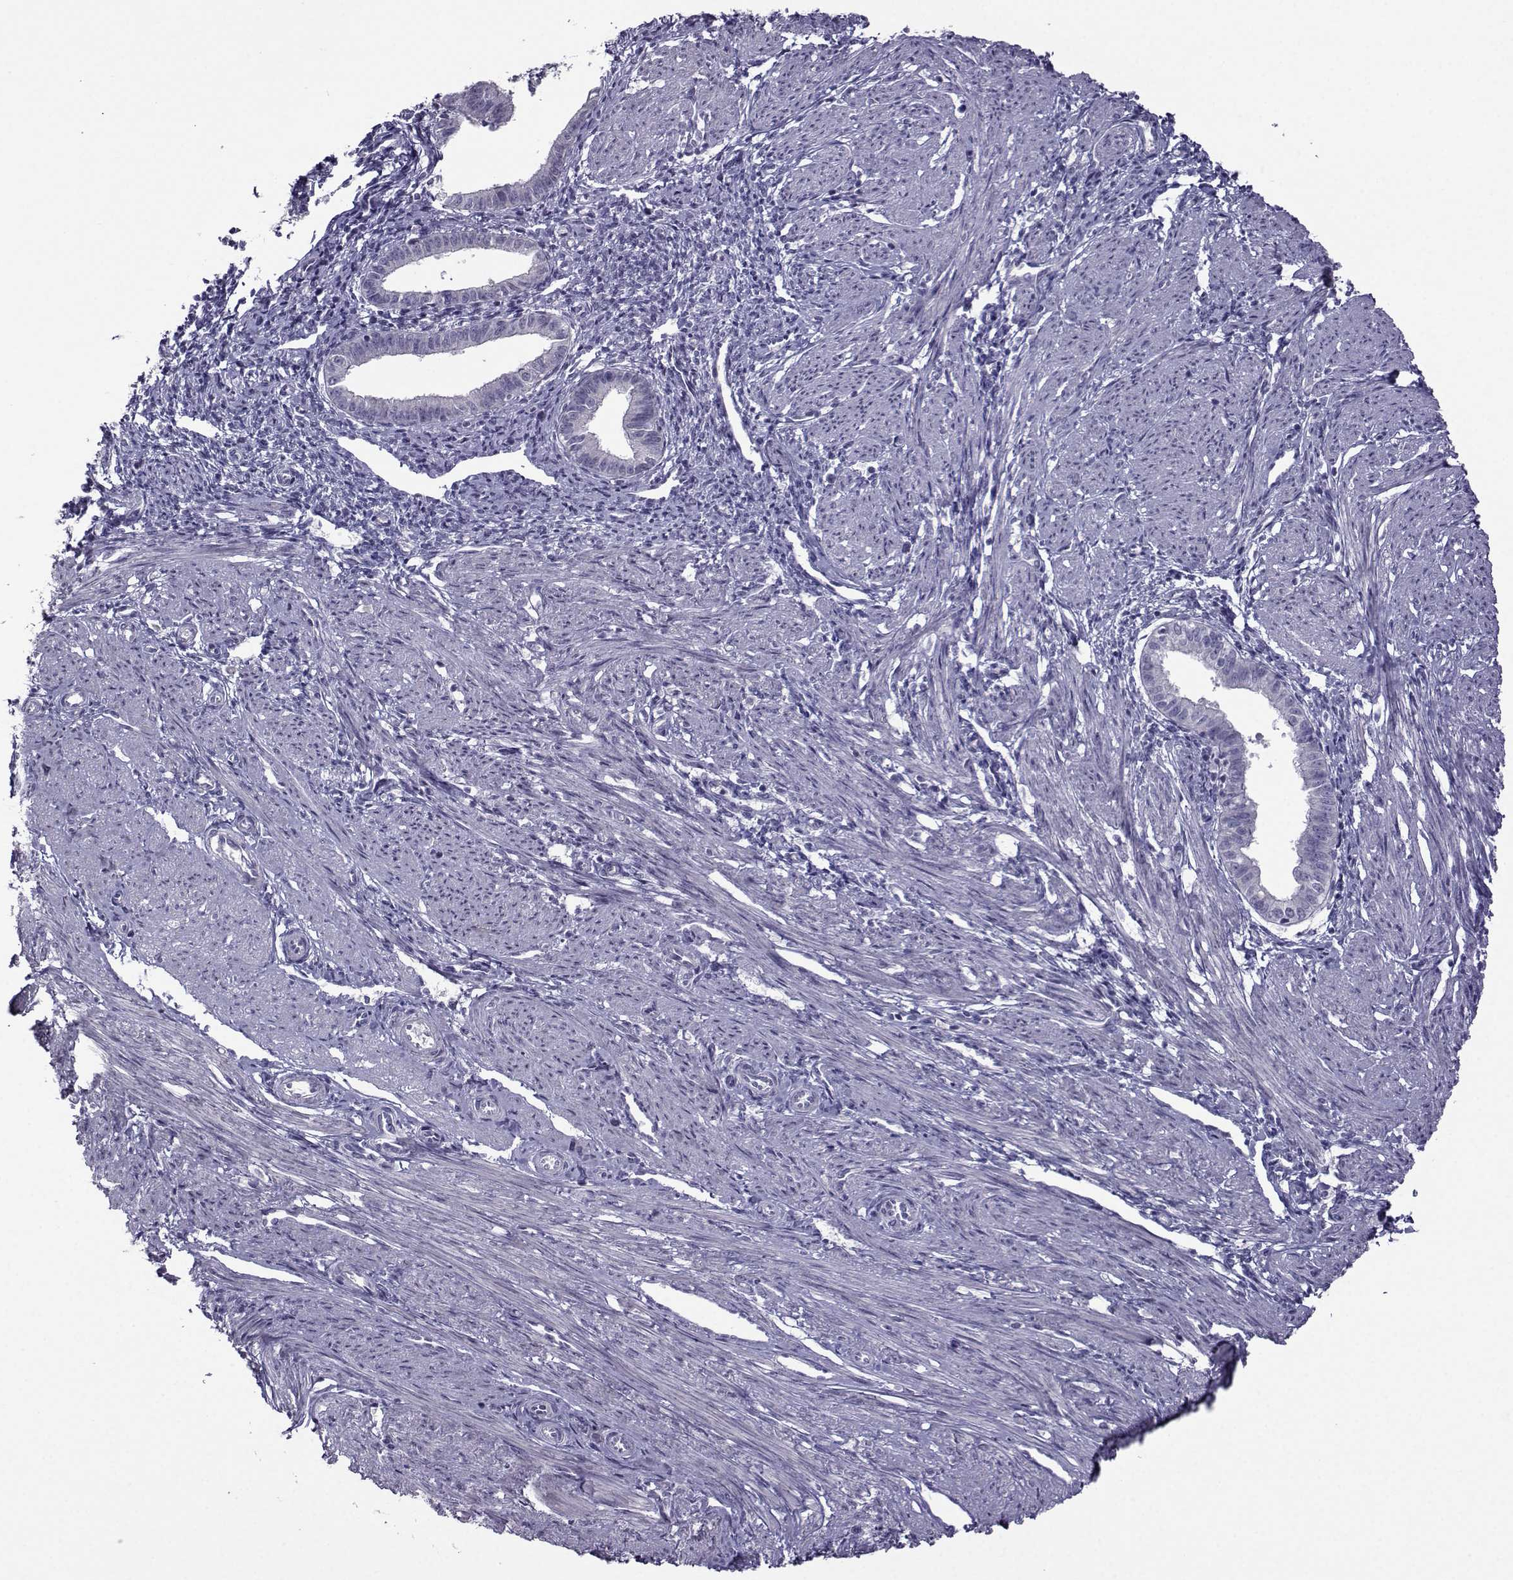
{"staining": {"intensity": "negative", "quantity": "none", "location": "none"}, "tissue": "endometrium", "cell_type": "Cells in endometrial stroma", "image_type": "normal", "snomed": [{"axis": "morphology", "description": "Normal tissue, NOS"}, {"axis": "topography", "description": "Endometrium"}], "caption": "Endometrium was stained to show a protein in brown. There is no significant expression in cells in endometrial stroma. (DAB IHC with hematoxylin counter stain).", "gene": "CRYBB1", "patient": {"sex": "female", "age": 37}}